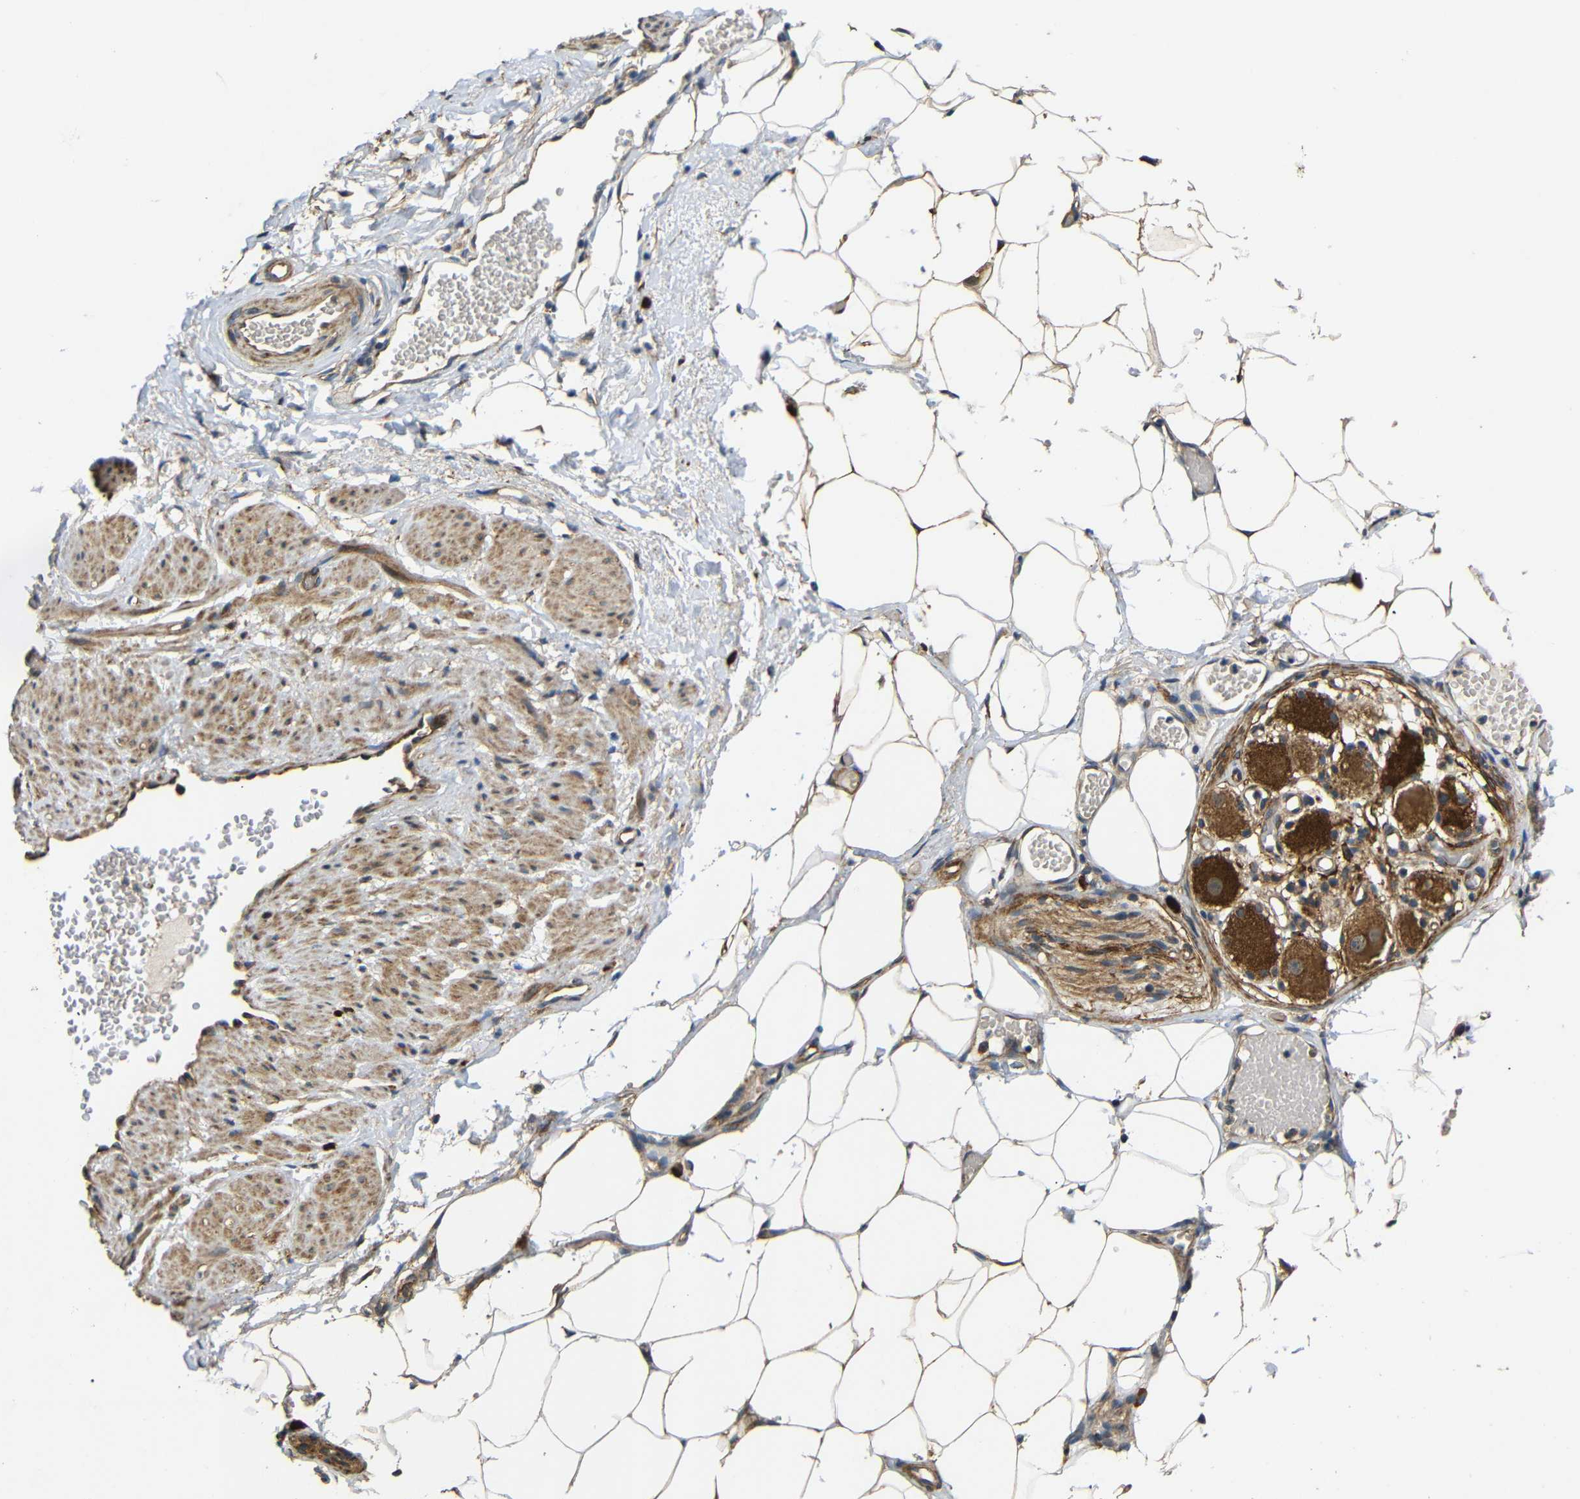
{"staining": {"intensity": "moderate", "quantity": ">75%", "location": "cytoplasmic/membranous"}, "tissue": "adipose tissue", "cell_type": "Adipocytes", "image_type": "normal", "snomed": [{"axis": "morphology", "description": "Normal tissue, NOS"}, {"axis": "topography", "description": "Soft tissue"}, {"axis": "topography", "description": "Vascular tissue"}], "caption": "Unremarkable adipose tissue exhibits moderate cytoplasmic/membranous expression in about >75% of adipocytes, visualized by immunohistochemistry.", "gene": "KANK4", "patient": {"sex": "female", "age": 35}}